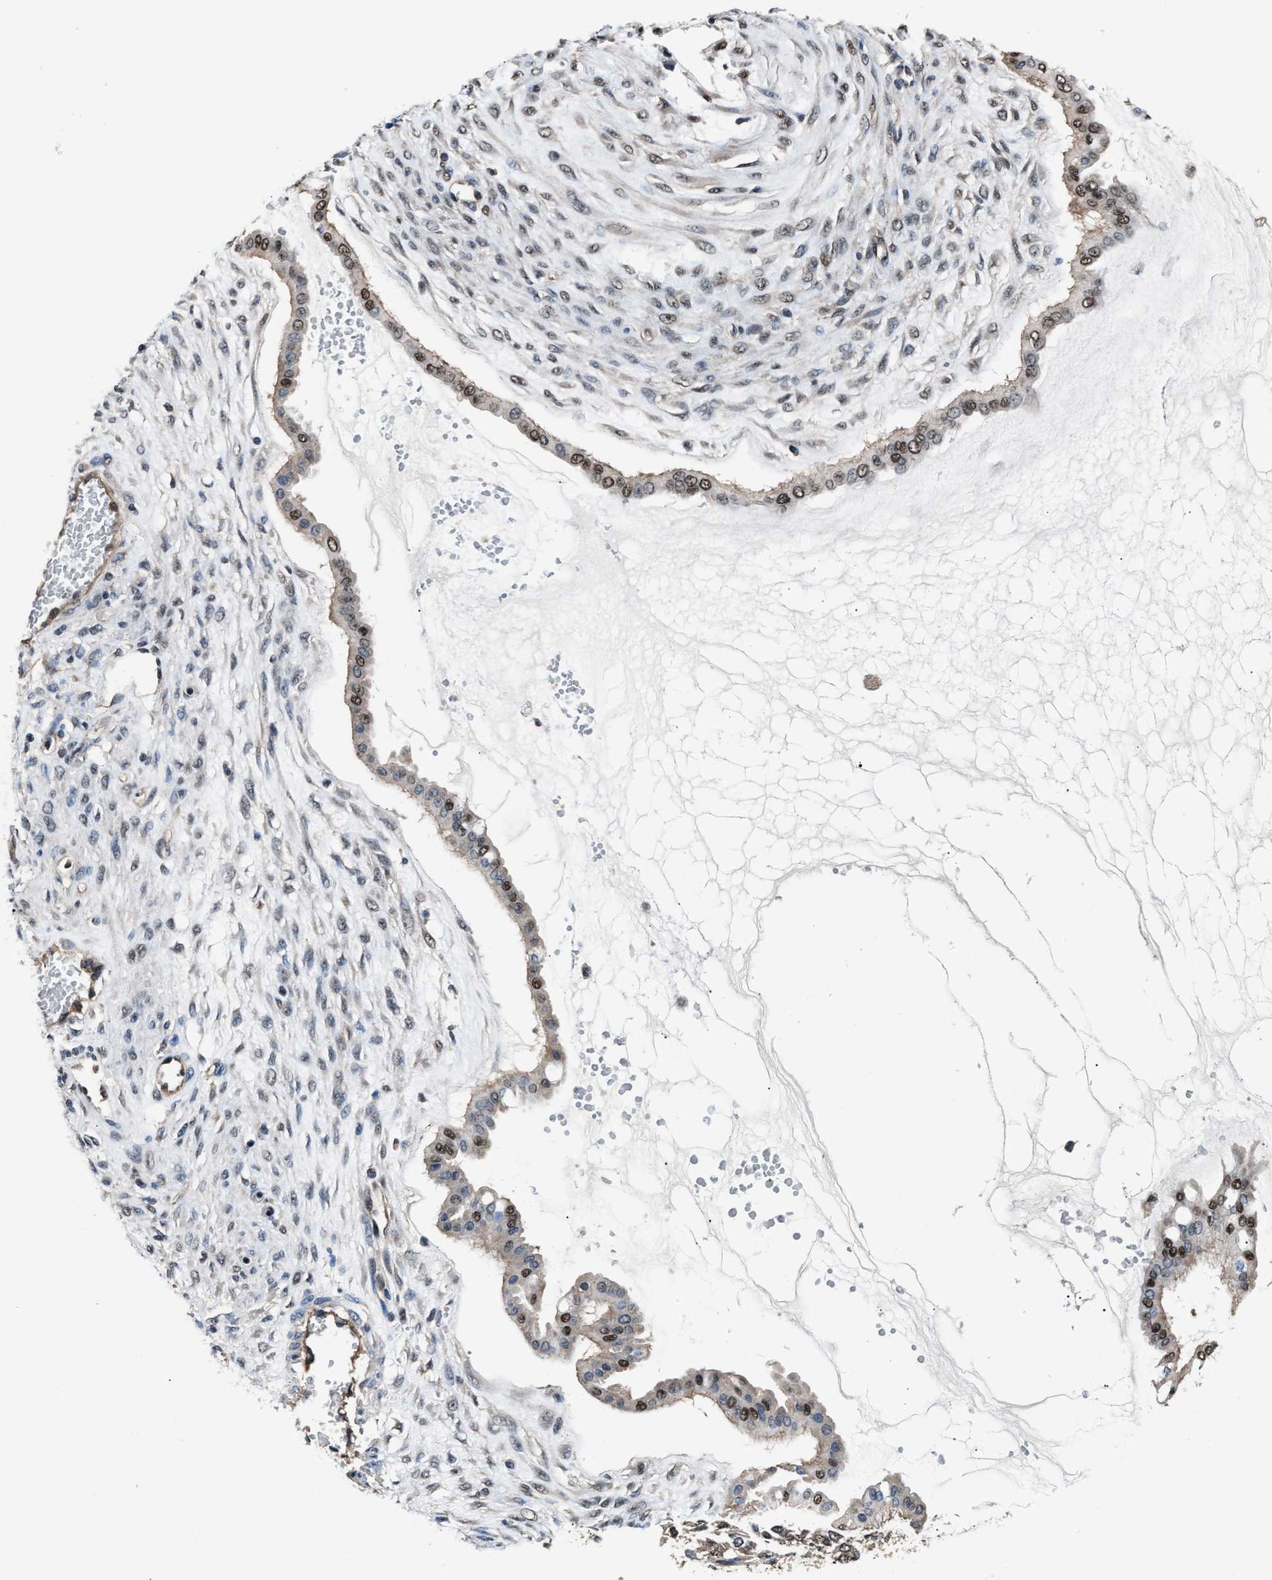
{"staining": {"intensity": "strong", "quantity": "25%-75%", "location": "nuclear"}, "tissue": "ovarian cancer", "cell_type": "Tumor cells", "image_type": "cancer", "snomed": [{"axis": "morphology", "description": "Cystadenocarcinoma, mucinous, NOS"}, {"axis": "topography", "description": "Ovary"}], "caption": "Immunohistochemistry (DAB) staining of ovarian cancer demonstrates strong nuclear protein positivity in approximately 25%-75% of tumor cells.", "gene": "DFFA", "patient": {"sex": "female", "age": 73}}